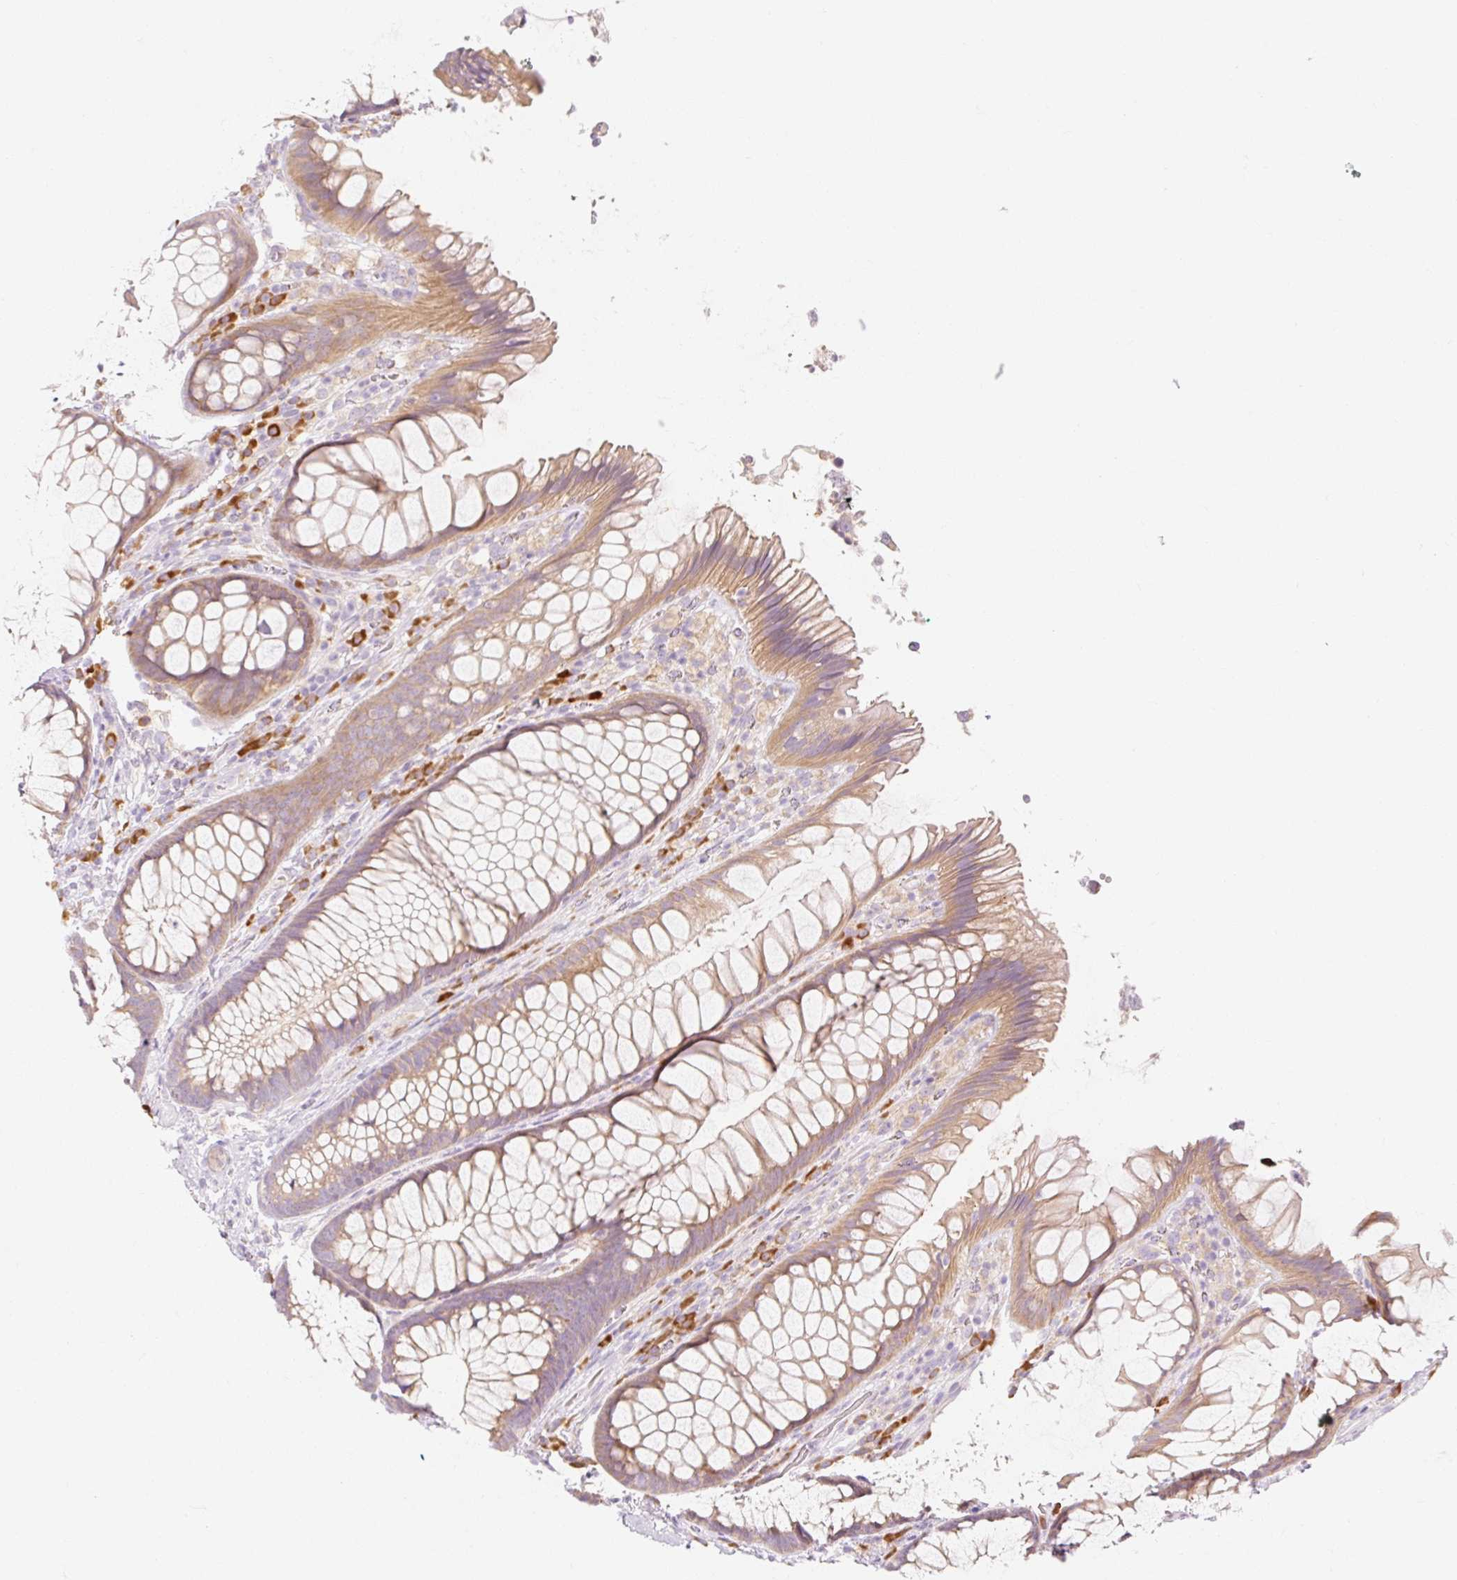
{"staining": {"intensity": "moderate", "quantity": ">75%", "location": "cytoplasmic/membranous"}, "tissue": "rectum", "cell_type": "Glandular cells", "image_type": "normal", "snomed": [{"axis": "morphology", "description": "Normal tissue, NOS"}, {"axis": "topography", "description": "Rectum"}], "caption": "DAB immunohistochemical staining of normal human rectum displays moderate cytoplasmic/membranous protein positivity in about >75% of glandular cells. (Brightfield microscopy of DAB IHC at high magnification).", "gene": "MYO1D", "patient": {"sex": "male", "age": 53}}